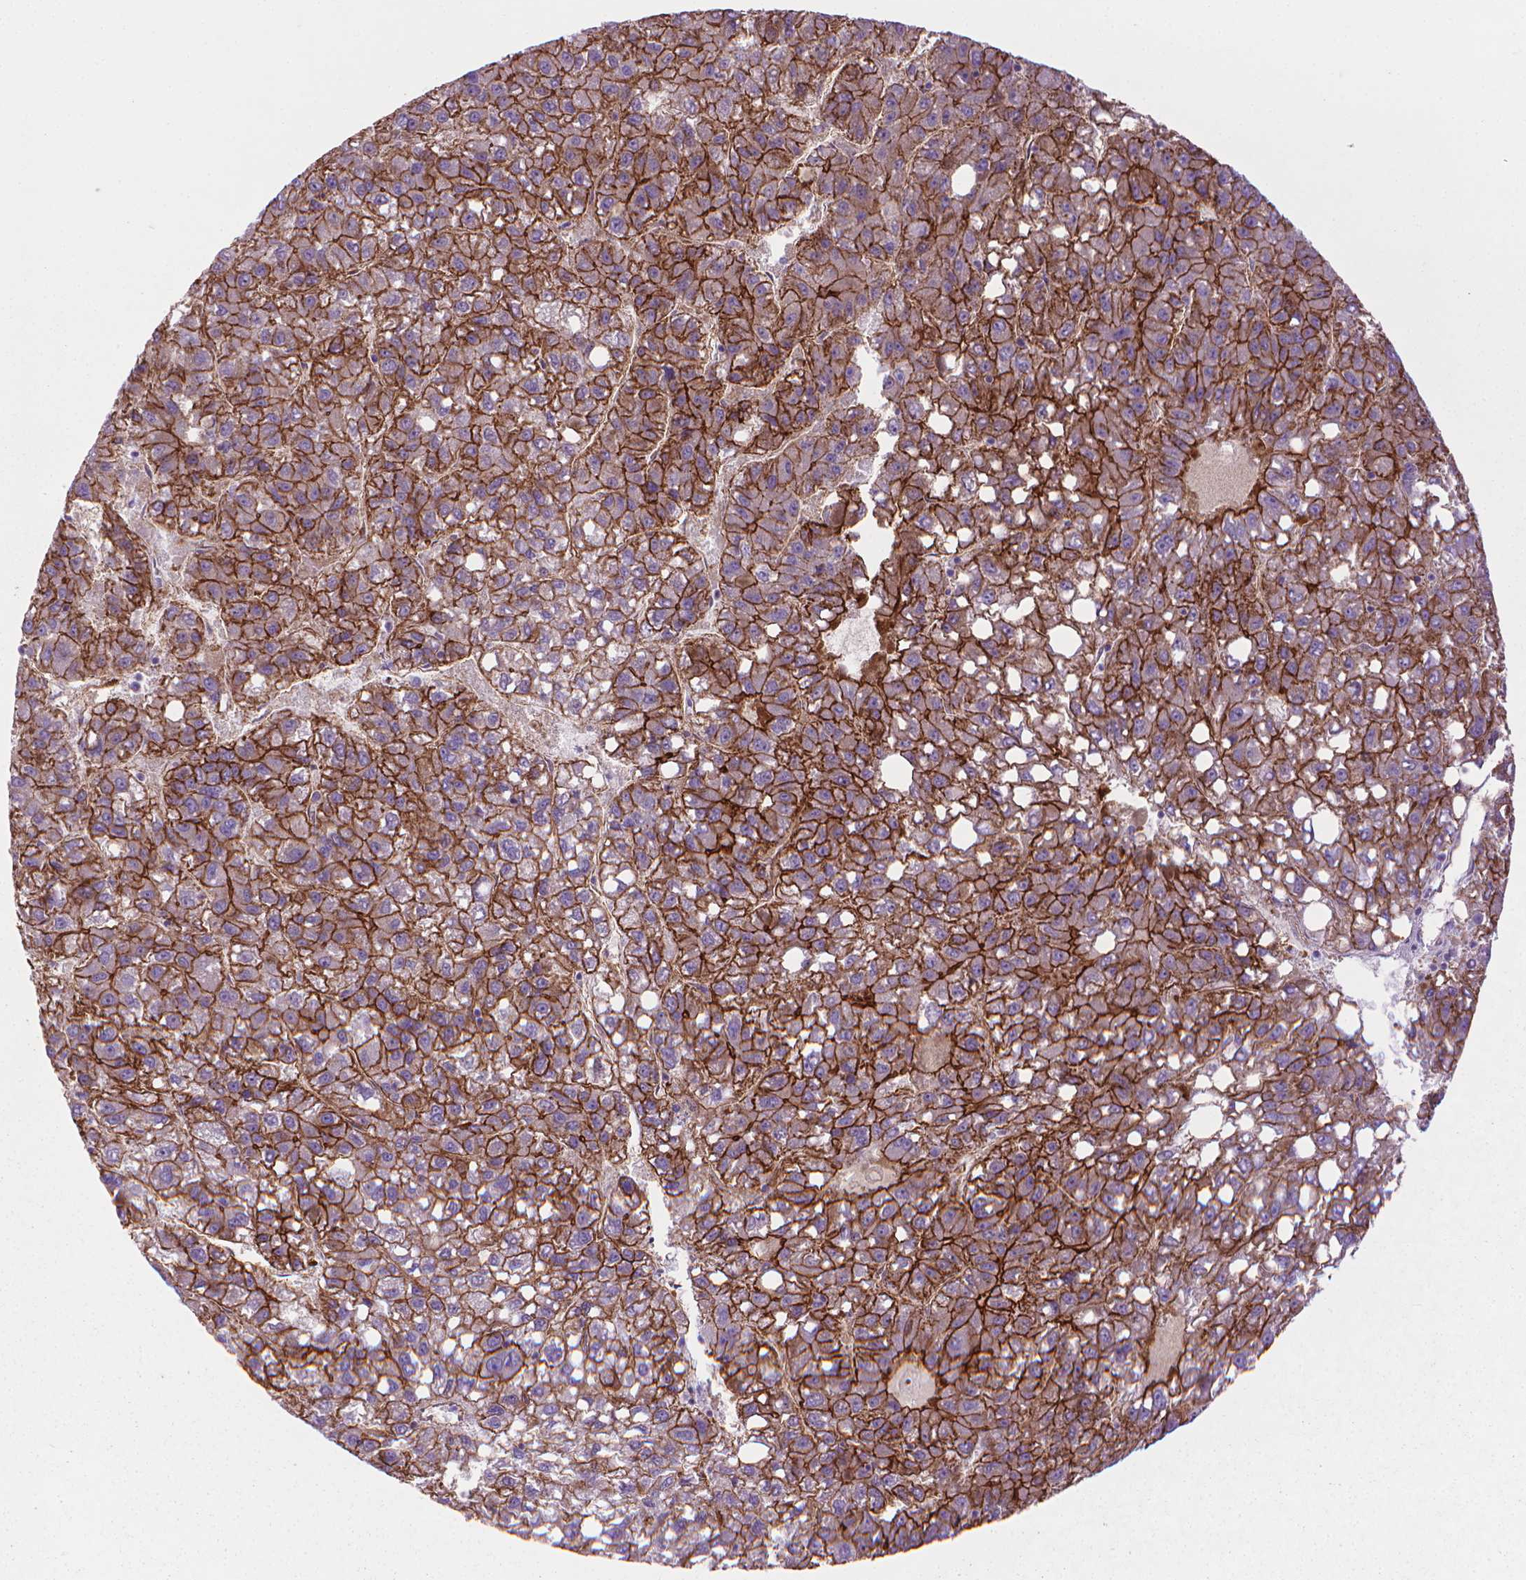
{"staining": {"intensity": "strong", "quantity": ">75%", "location": "cytoplasmic/membranous"}, "tissue": "liver cancer", "cell_type": "Tumor cells", "image_type": "cancer", "snomed": [{"axis": "morphology", "description": "Carcinoma, Hepatocellular, NOS"}, {"axis": "topography", "description": "Liver"}], "caption": "Hepatocellular carcinoma (liver) stained with a protein marker exhibits strong staining in tumor cells.", "gene": "TENT5A", "patient": {"sex": "female", "age": 82}}